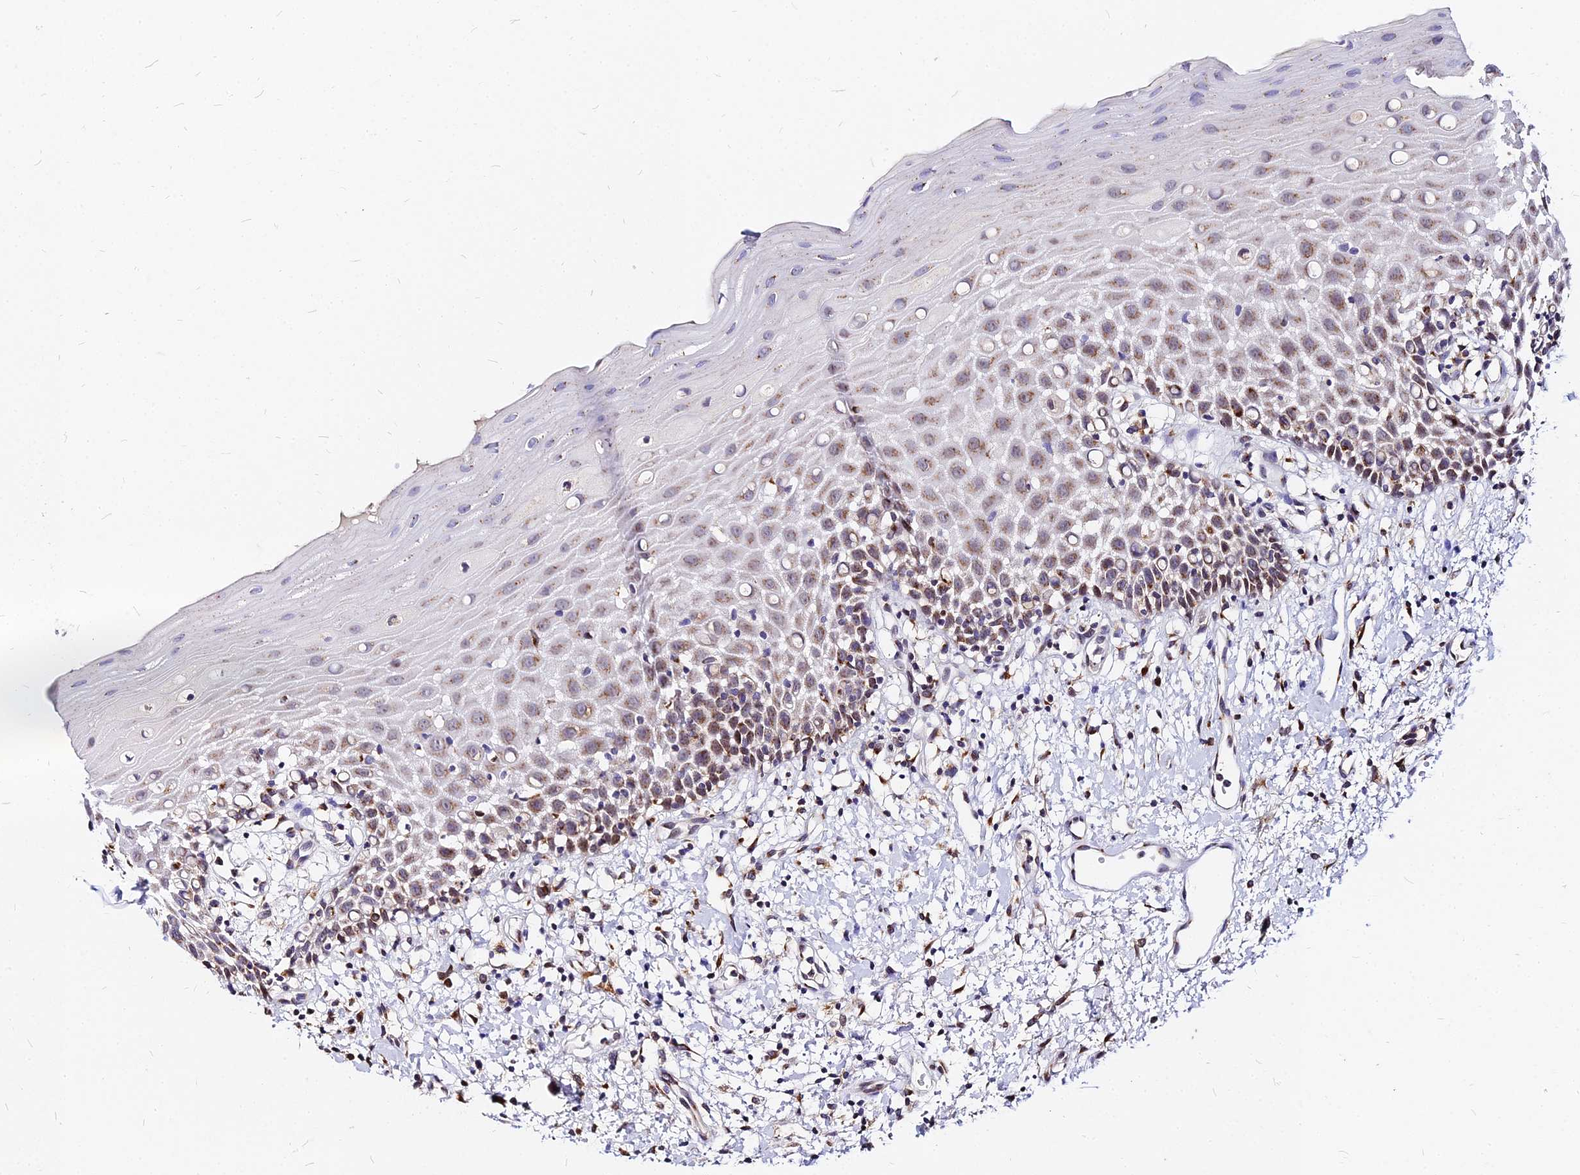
{"staining": {"intensity": "moderate", "quantity": ">75%", "location": "cytoplasmic/membranous,nuclear"}, "tissue": "oral mucosa", "cell_type": "Squamous epithelial cells", "image_type": "normal", "snomed": [{"axis": "morphology", "description": "Normal tissue, NOS"}, {"axis": "topography", "description": "Oral tissue"}], "caption": "Protein analysis of unremarkable oral mucosa reveals moderate cytoplasmic/membranous,nuclear positivity in about >75% of squamous epithelial cells.", "gene": "RNF121", "patient": {"sex": "female", "age": 70}}